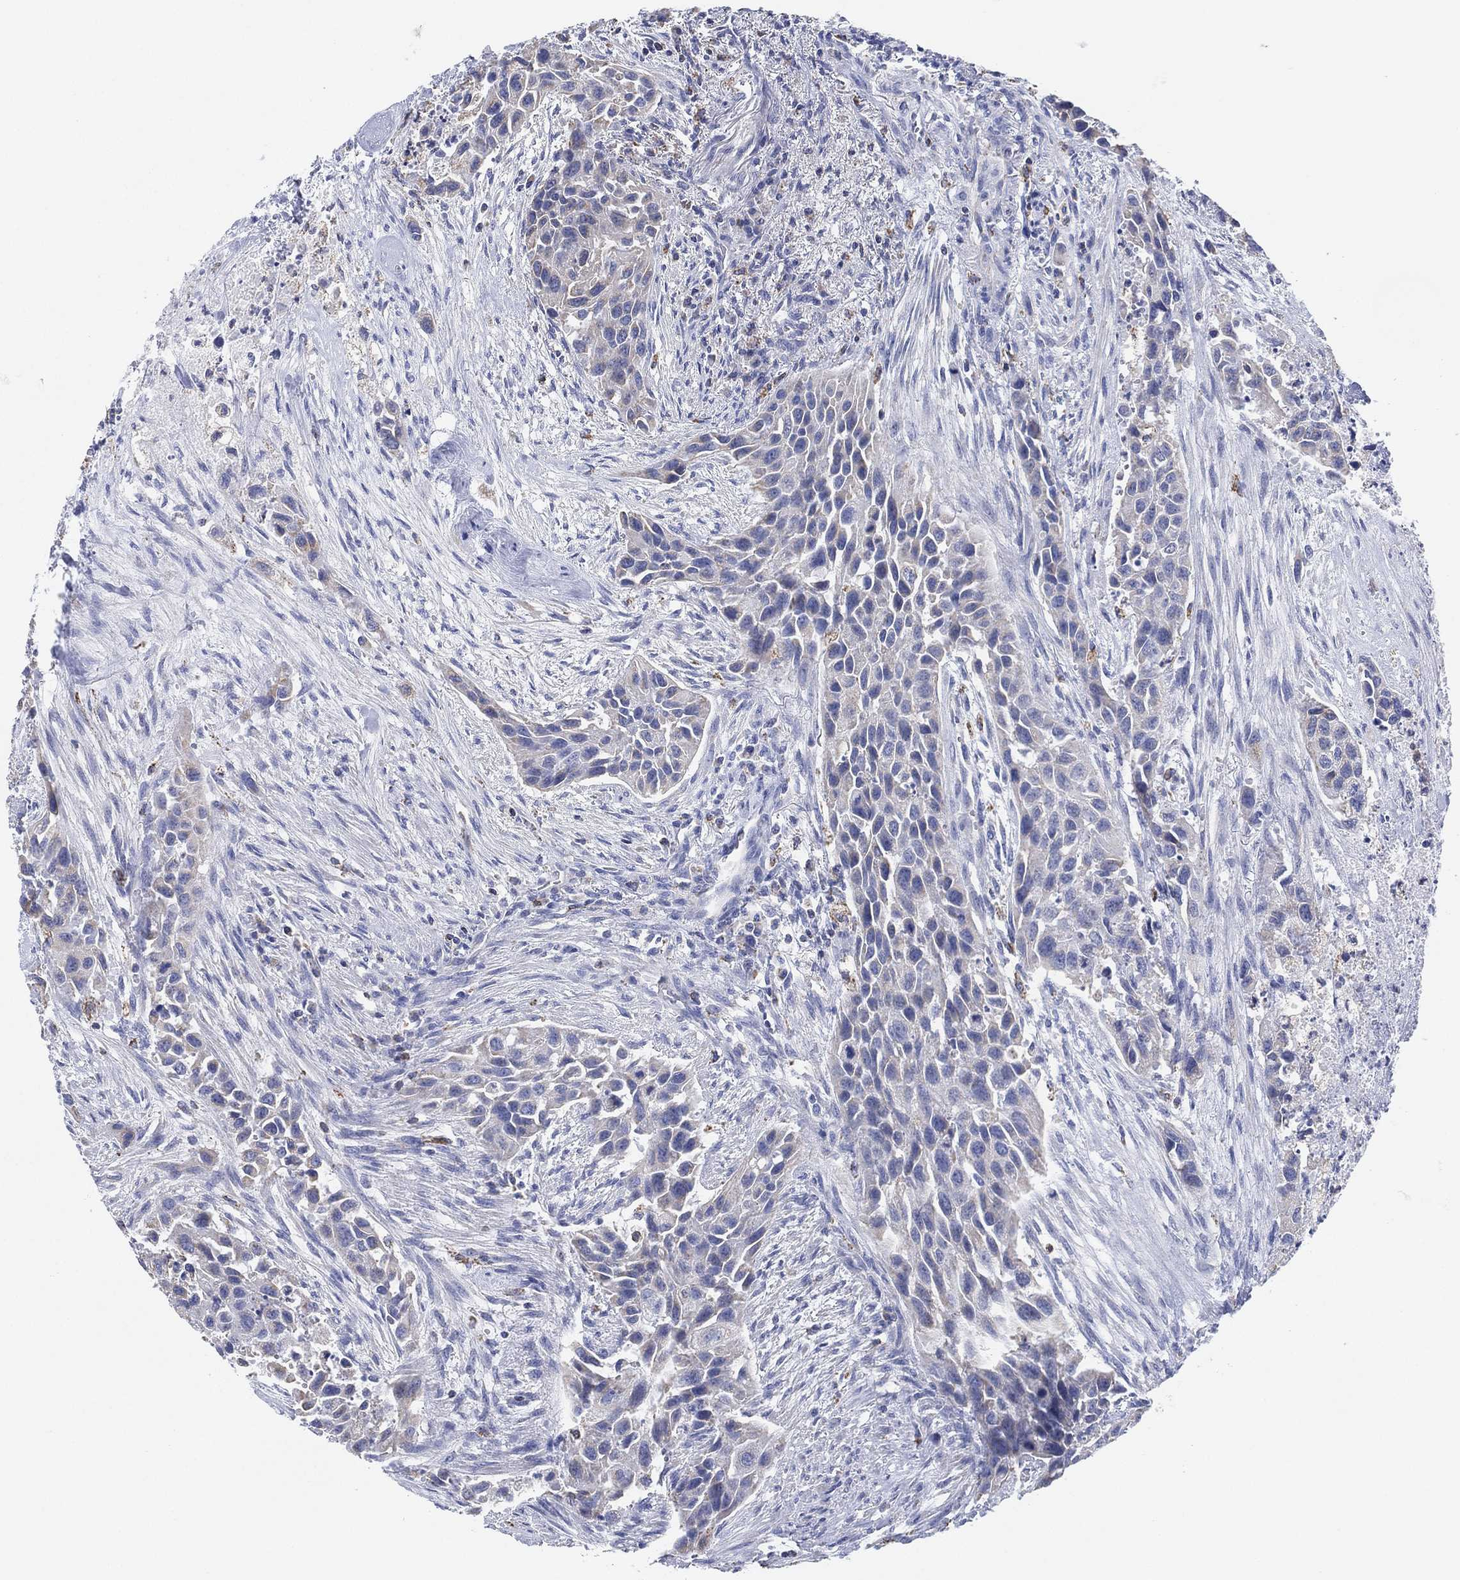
{"staining": {"intensity": "negative", "quantity": "none", "location": "none"}, "tissue": "urothelial cancer", "cell_type": "Tumor cells", "image_type": "cancer", "snomed": [{"axis": "morphology", "description": "Urothelial carcinoma, High grade"}, {"axis": "topography", "description": "Urinary bladder"}], "caption": "Photomicrograph shows no protein expression in tumor cells of urothelial cancer tissue.", "gene": "CFTR", "patient": {"sex": "female", "age": 73}}